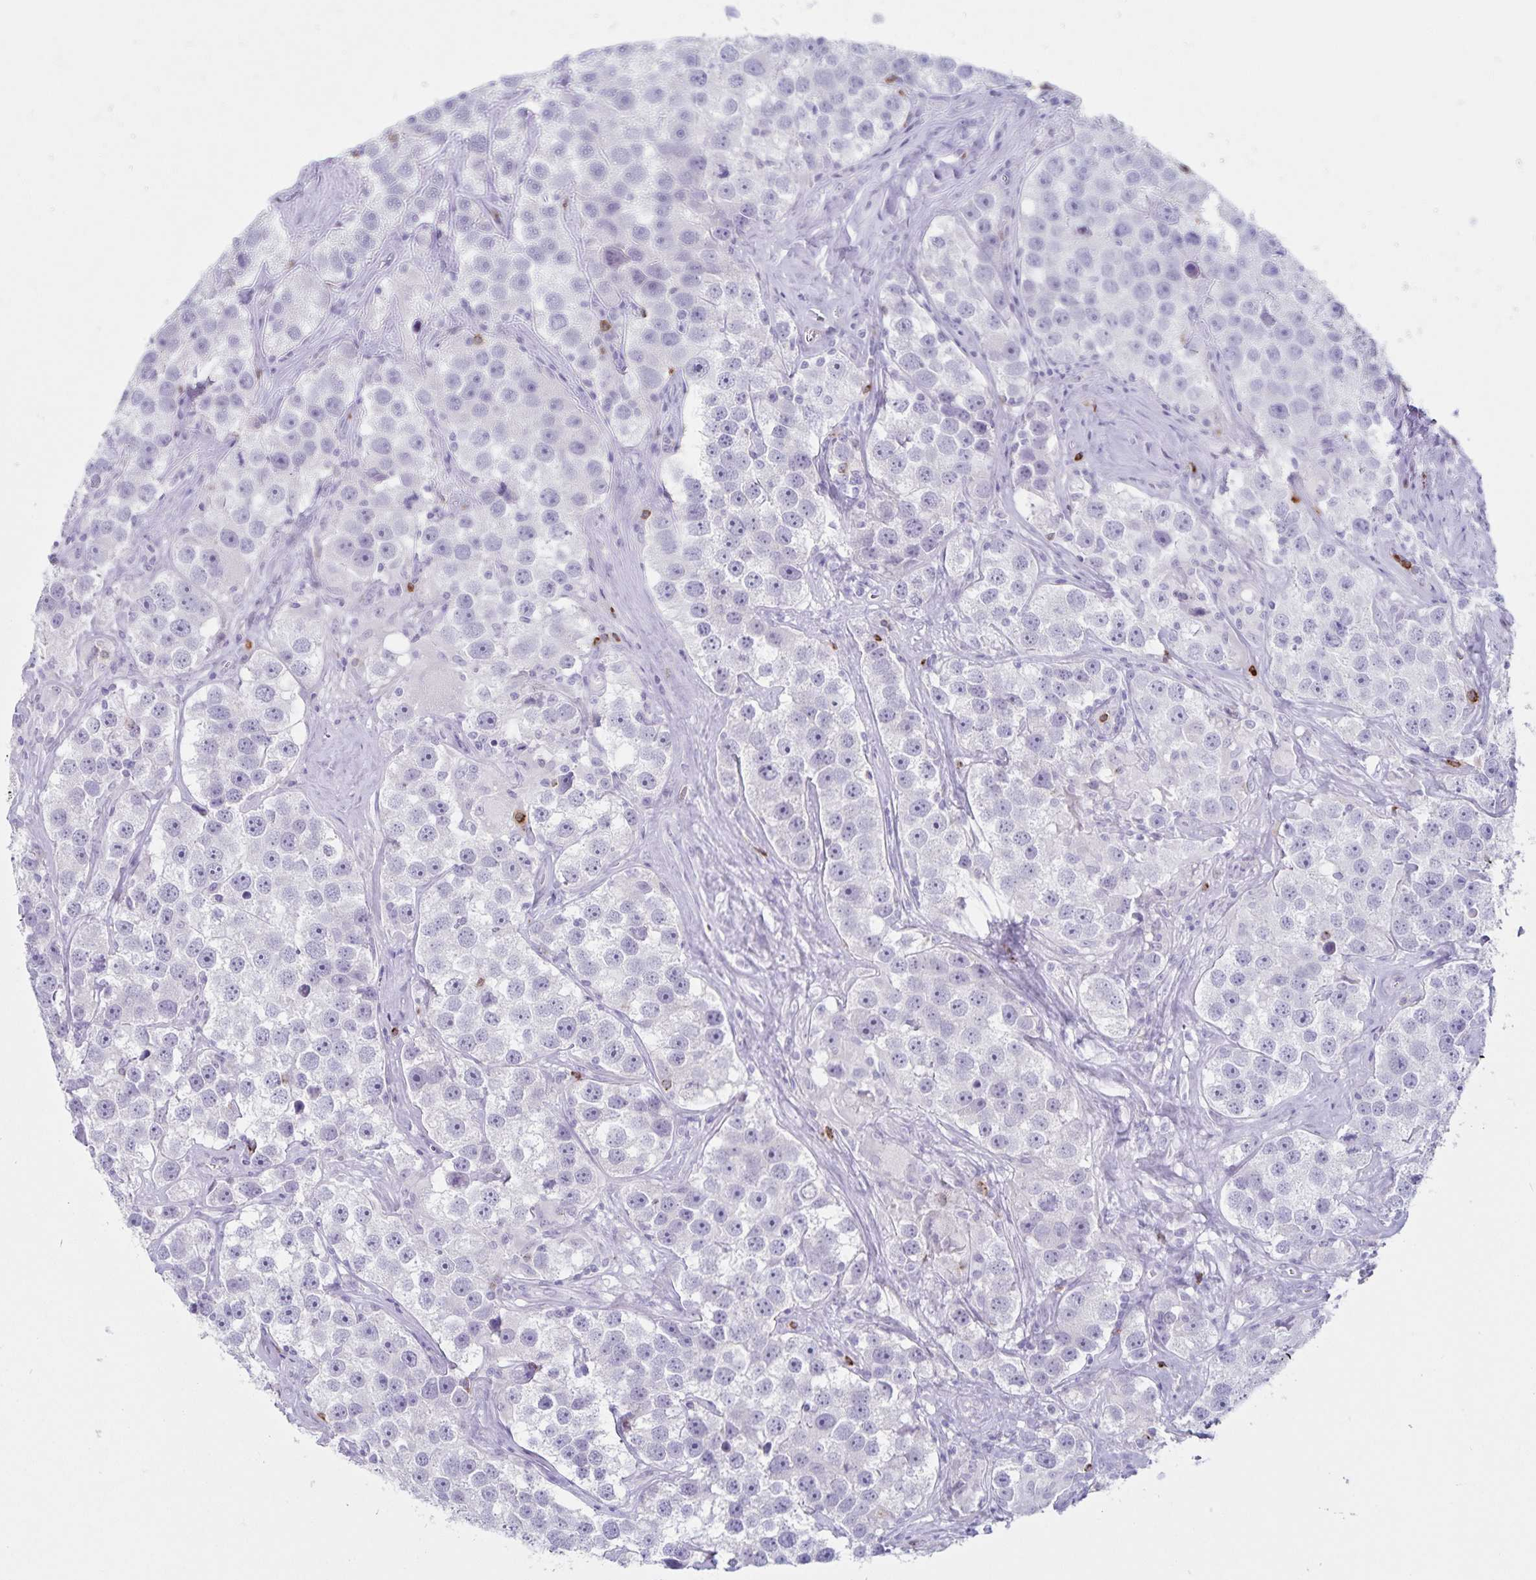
{"staining": {"intensity": "negative", "quantity": "none", "location": "none"}, "tissue": "testis cancer", "cell_type": "Tumor cells", "image_type": "cancer", "snomed": [{"axis": "morphology", "description": "Seminoma, NOS"}, {"axis": "topography", "description": "Testis"}], "caption": "The image exhibits no significant positivity in tumor cells of seminoma (testis). (DAB IHC with hematoxylin counter stain).", "gene": "GNLY", "patient": {"sex": "male", "age": 49}}